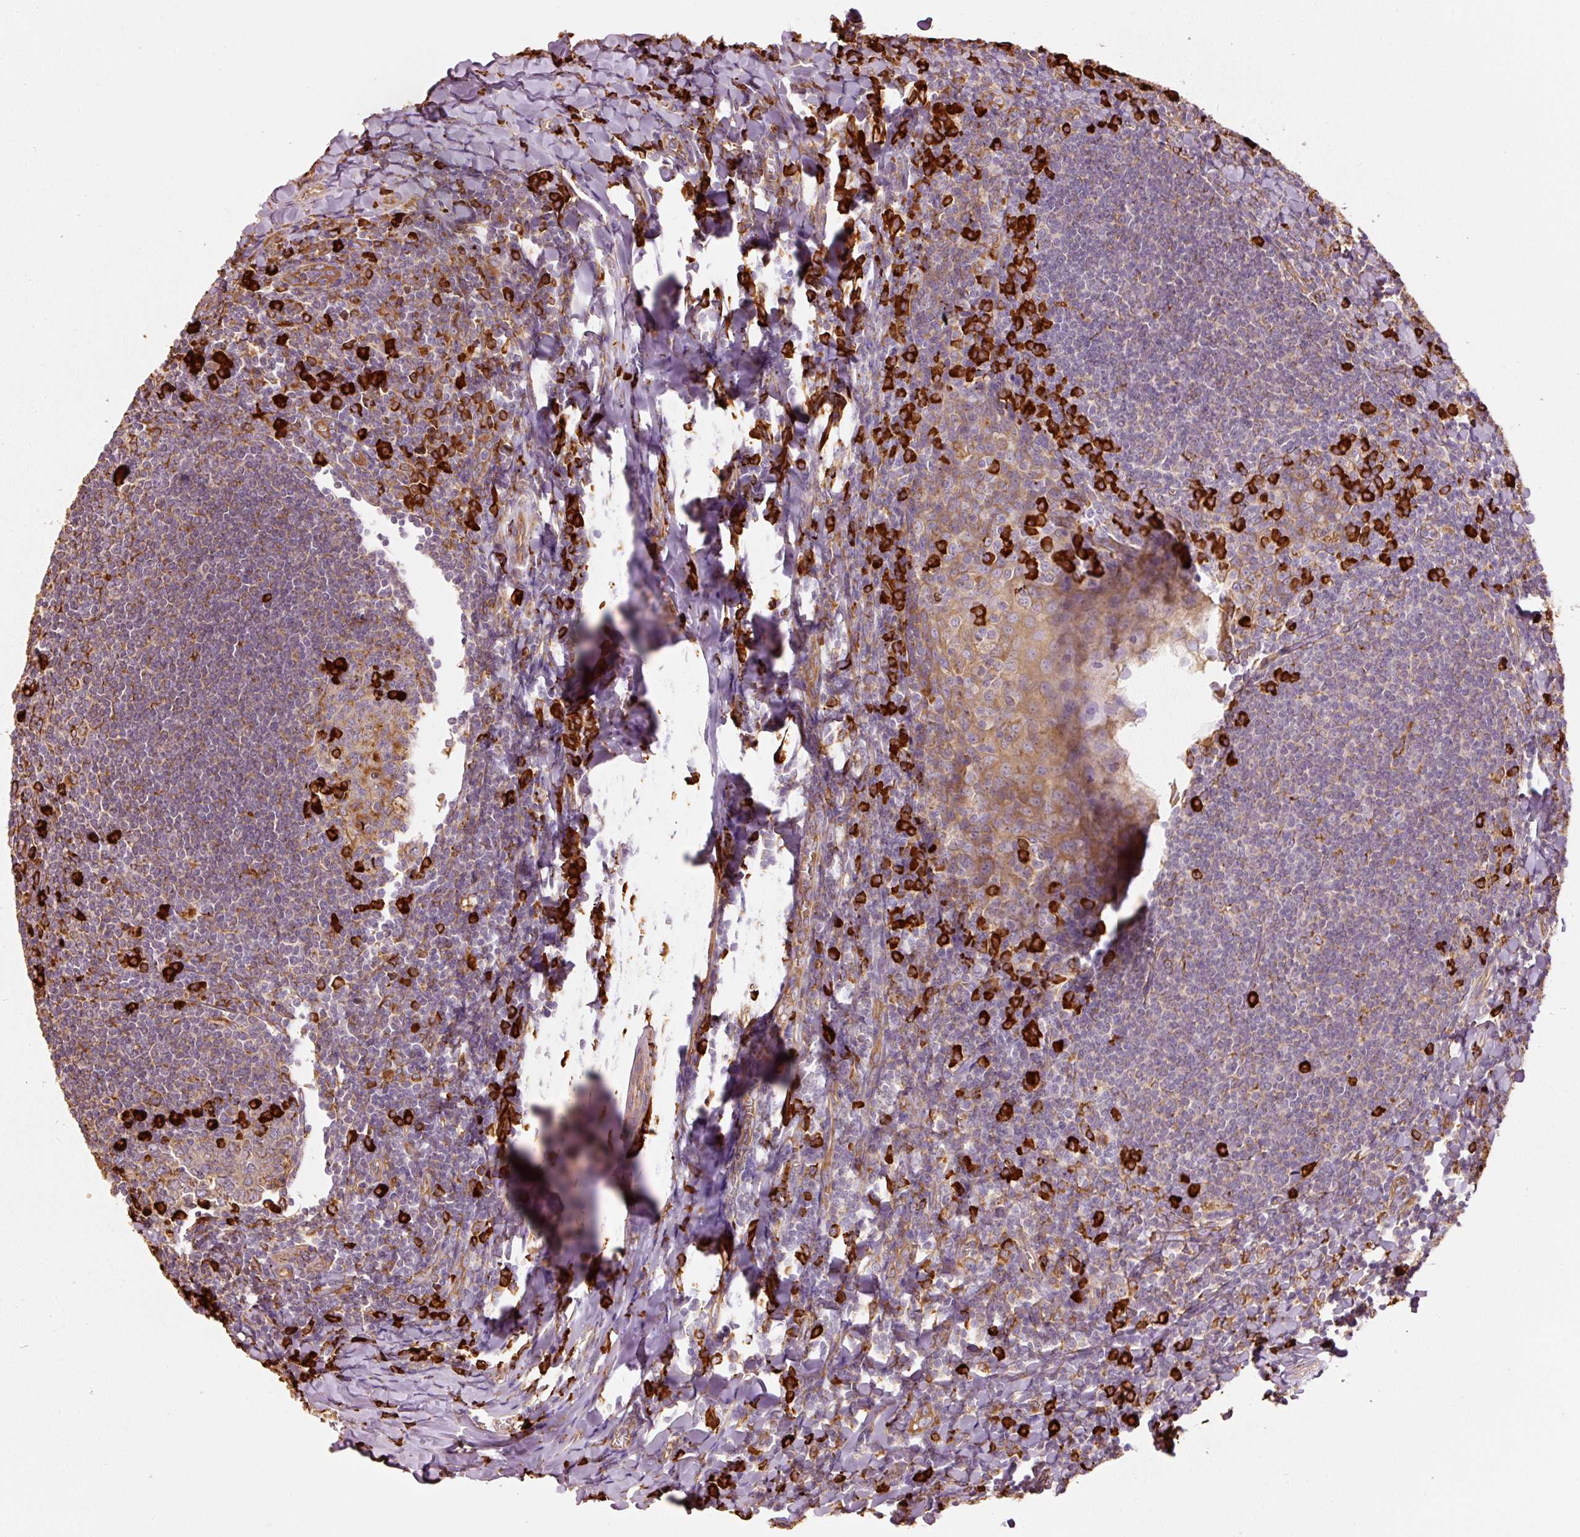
{"staining": {"intensity": "strong", "quantity": "<25%", "location": "cytoplasmic/membranous"}, "tissue": "tonsil", "cell_type": "Germinal center cells", "image_type": "normal", "snomed": [{"axis": "morphology", "description": "Normal tissue, NOS"}, {"axis": "topography", "description": "Tonsil"}], "caption": "Immunohistochemical staining of benign human tonsil demonstrates strong cytoplasmic/membranous protein expression in about <25% of germinal center cells.", "gene": "ENSG00000256500", "patient": {"sex": "male", "age": 27}}